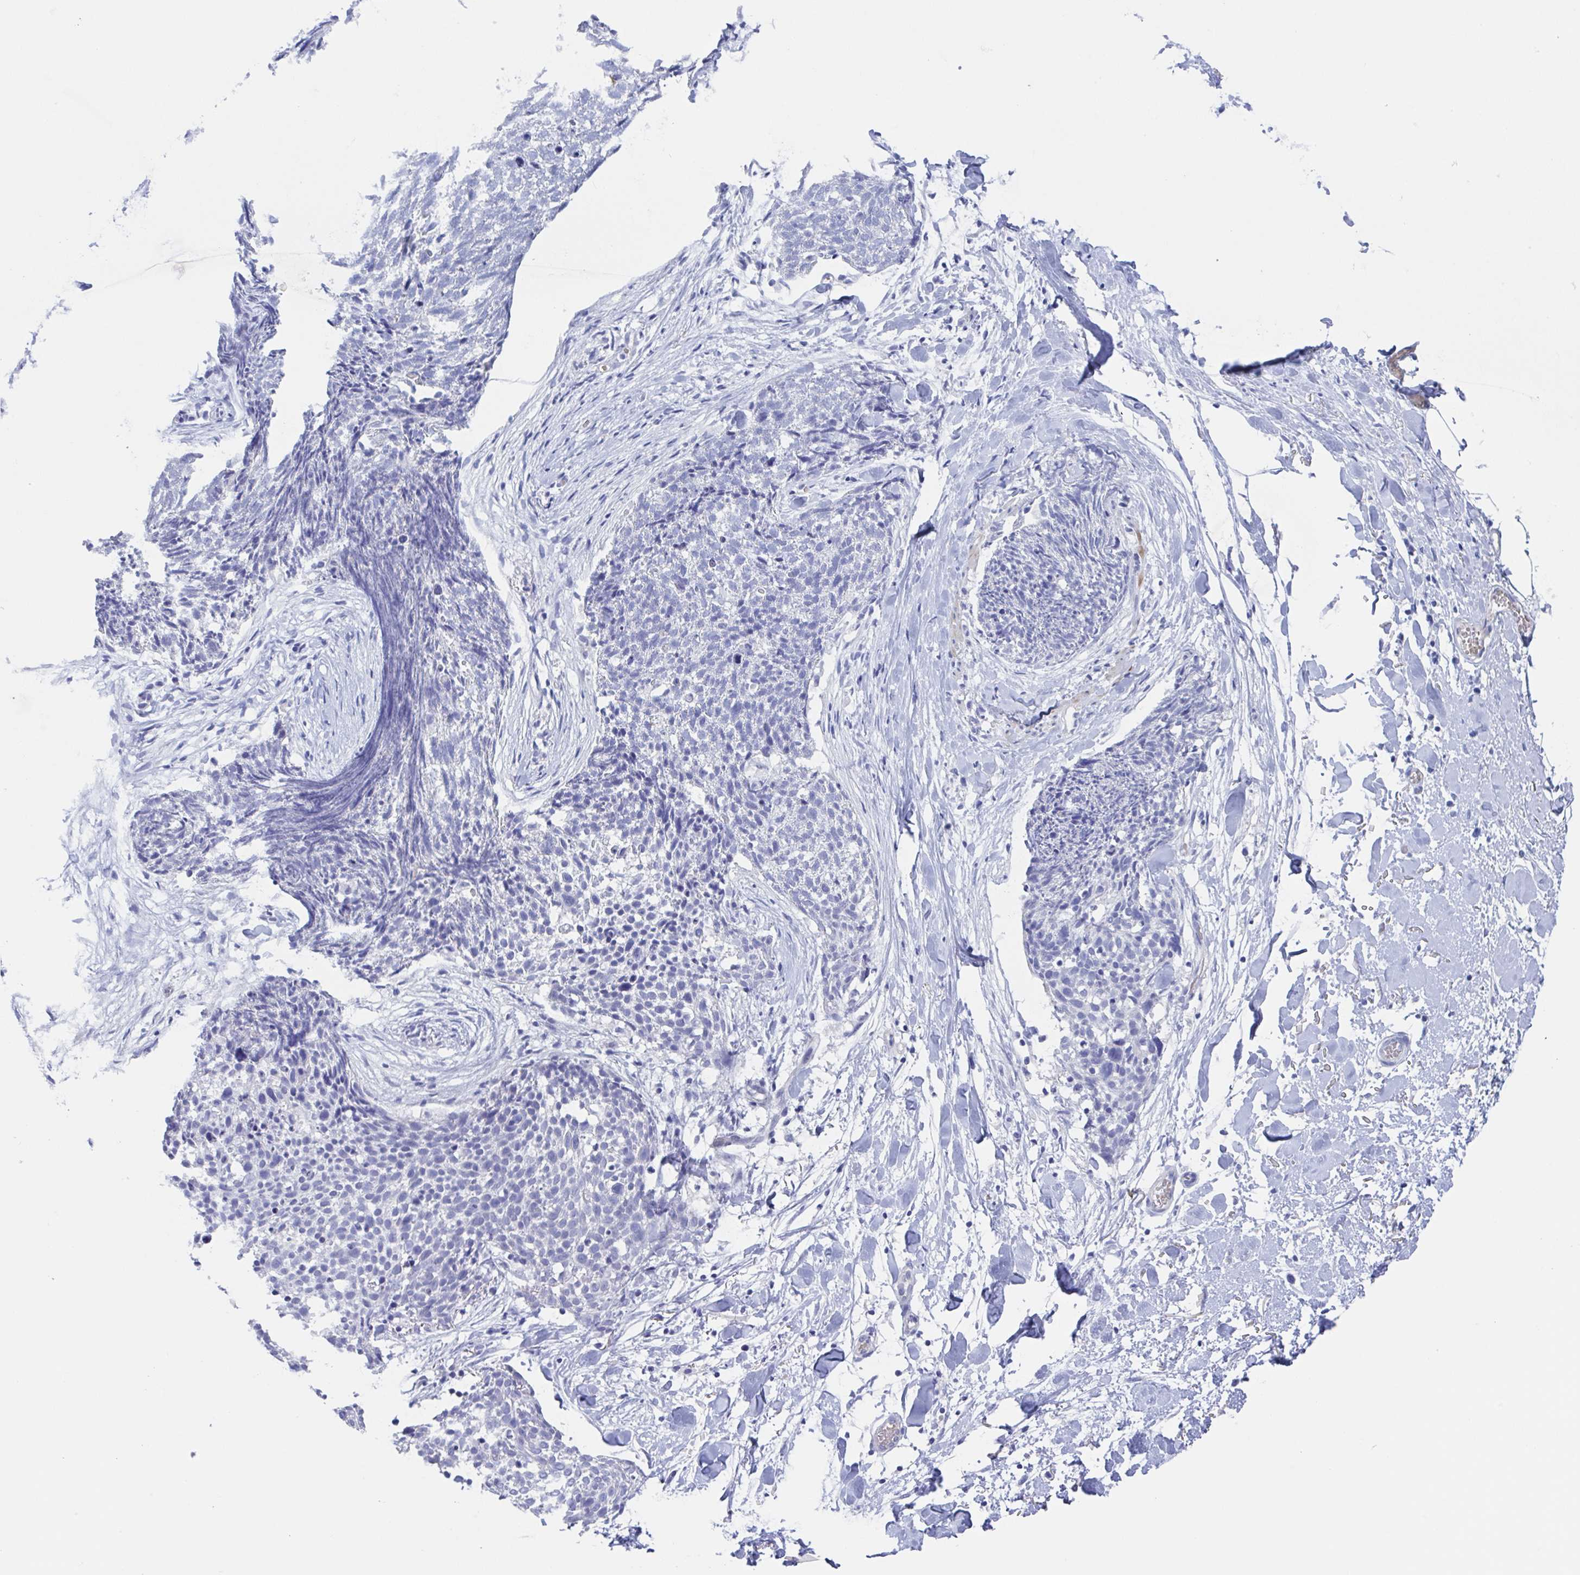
{"staining": {"intensity": "negative", "quantity": "none", "location": "none"}, "tissue": "skin cancer", "cell_type": "Tumor cells", "image_type": "cancer", "snomed": [{"axis": "morphology", "description": "Squamous cell carcinoma, NOS"}, {"axis": "topography", "description": "Skin"}, {"axis": "topography", "description": "Vulva"}], "caption": "Skin cancer was stained to show a protein in brown. There is no significant expression in tumor cells.", "gene": "TEX12", "patient": {"sex": "female", "age": 75}}